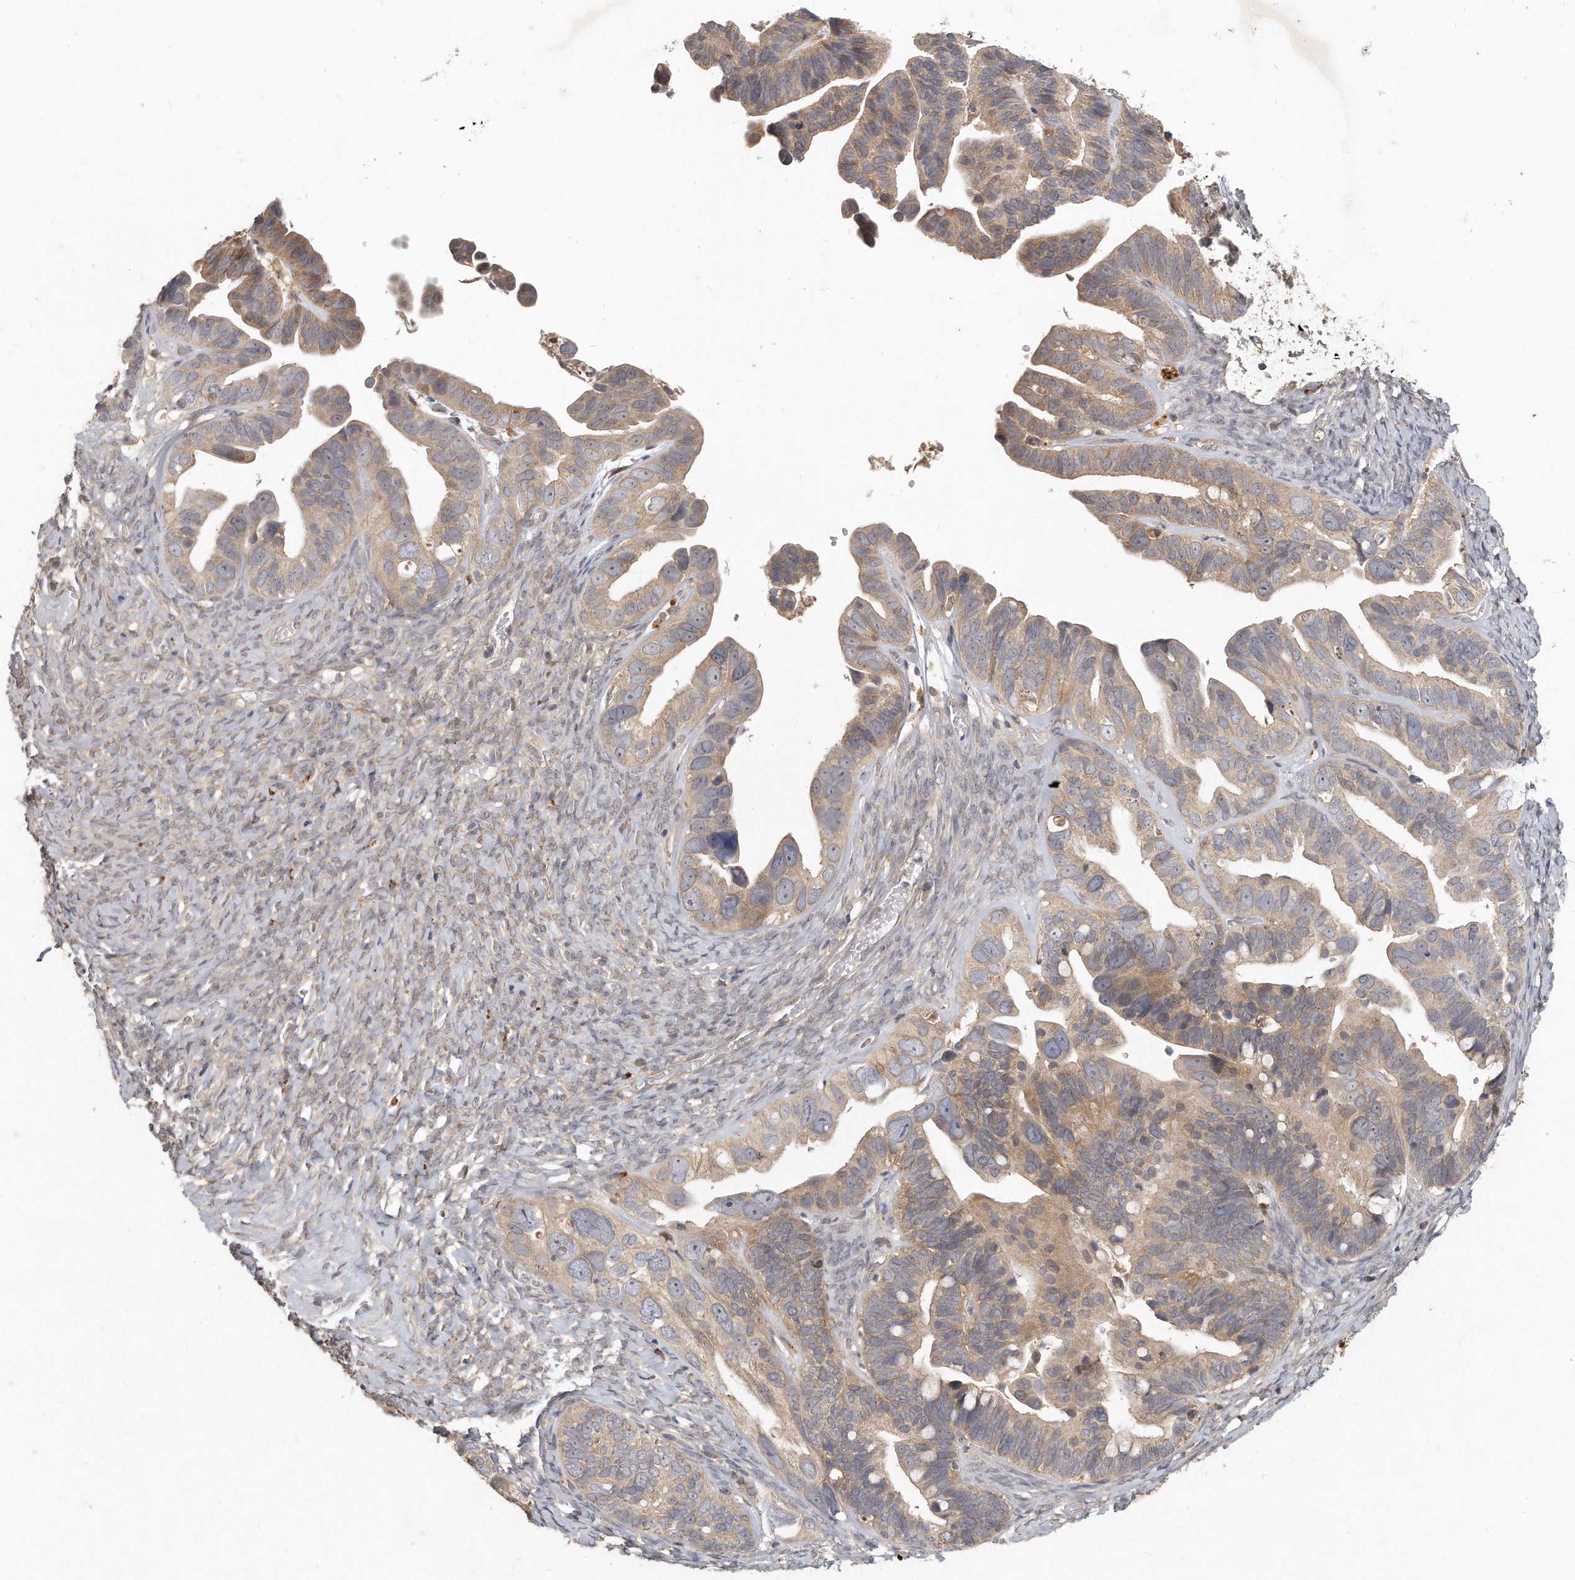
{"staining": {"intensity": "weak", "quantity": "25%-75%", "location": "cytoplasmic/membranous"}, "tissue": "ovarian cancer", "cell_type": "Tumor cells", "image_type": "cancer", "snomed": [{"axis": "morphology", "description": "Cystadenocarcinoma, serous, NOS"}, {"axis": "topography", "description": "Ovary"}], "caption": "Tumor cells exhibit low levels of weak cytoplasmic/membranous staining in about 25%-75% of cells in human ovarian serous cystadenocarcinoma.", "gene": "LGALS8", "patient": {"sex": "female", "age": 56}}